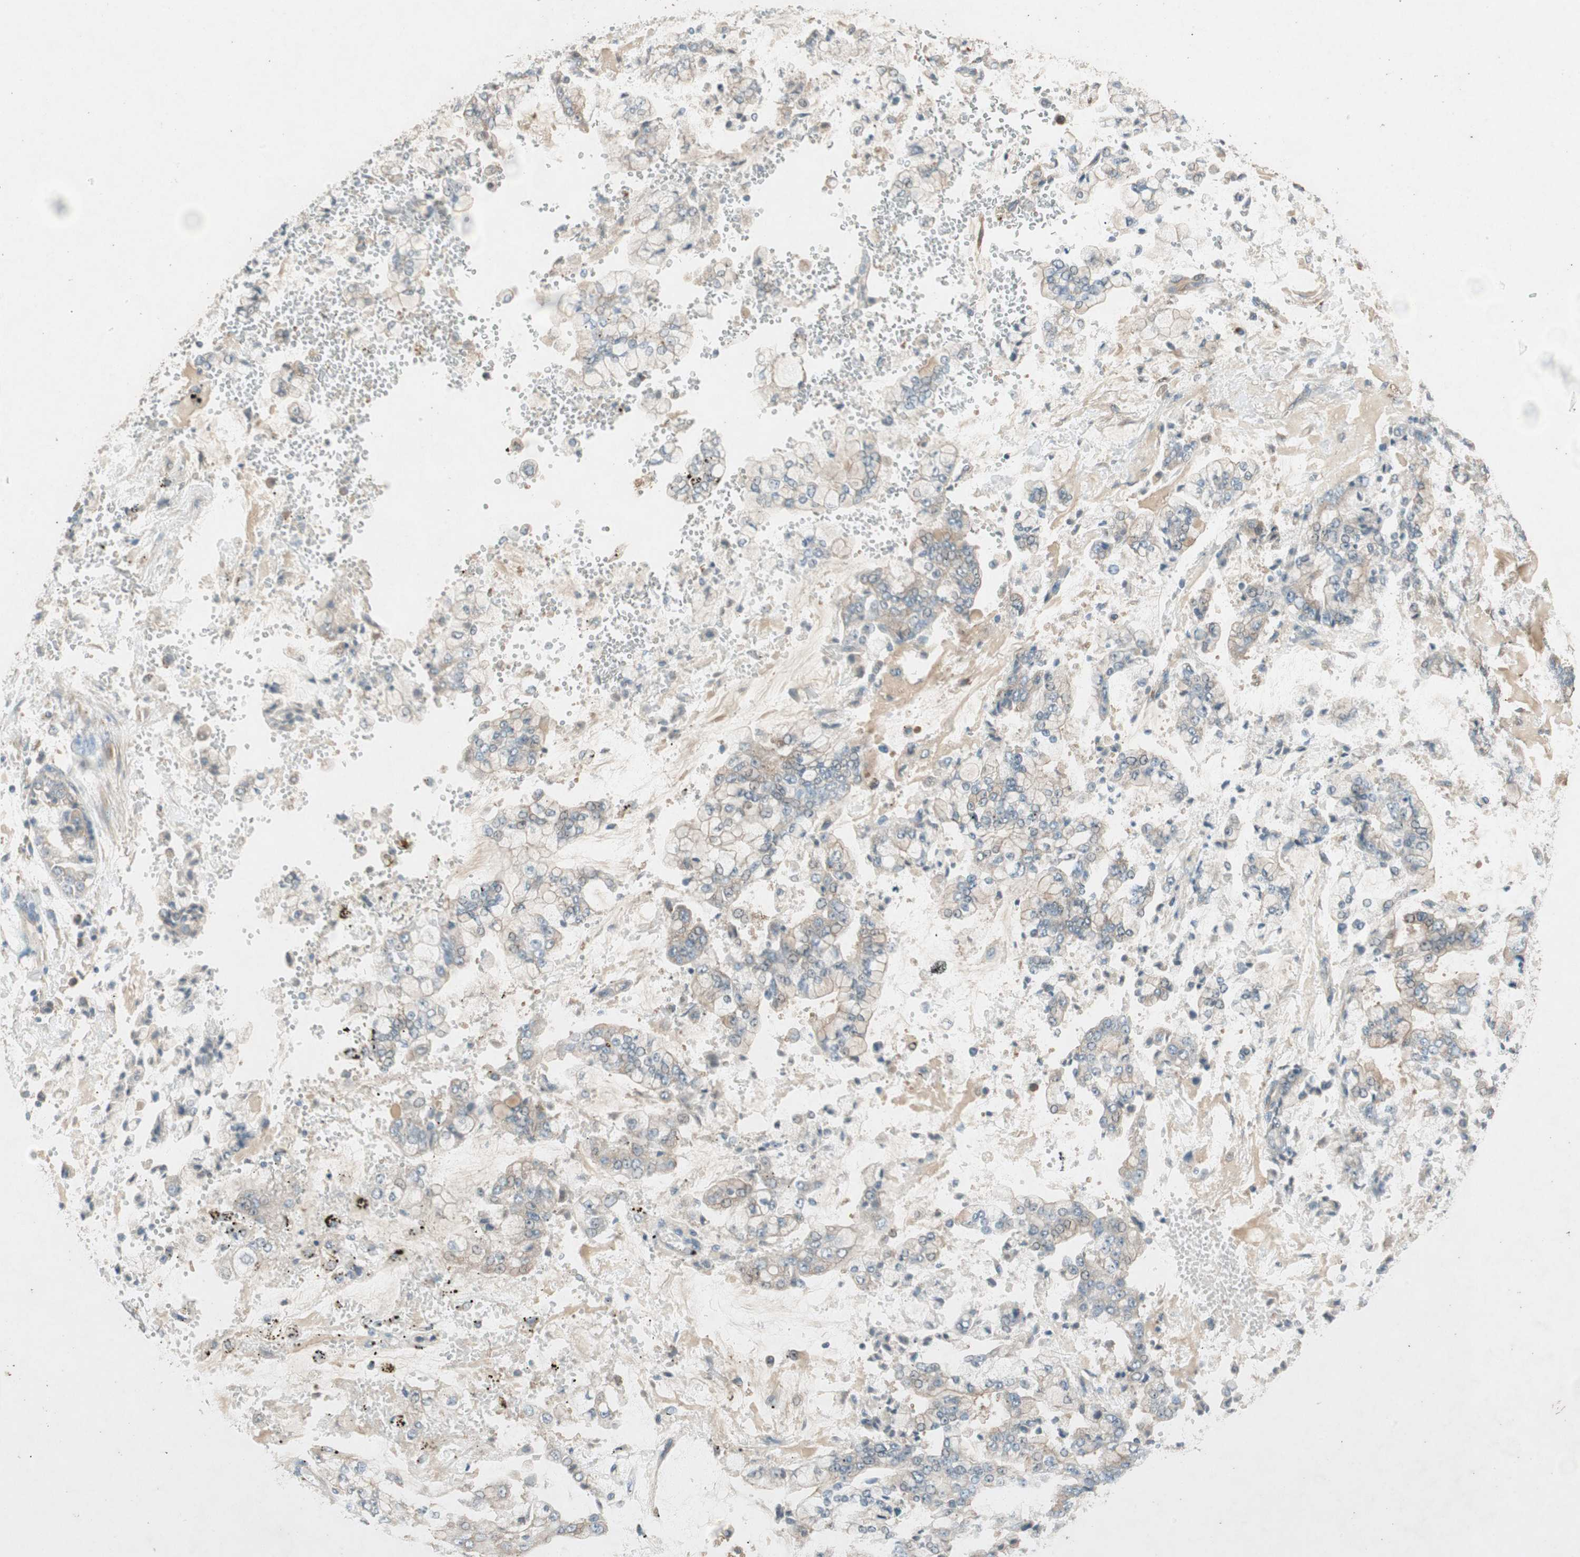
{"staining": {"intensity": "weak", "quantity": "25%-75%", "location": "cytoplasmic/membranous"}, "tissue": "stomach cancer", "cell_type": "Tumor cells", "image_type": "cancer", "snomed": [{"axis": "morphology", "description": "Adenocarcinoma, NOS"}, {"axis": "topography", "description": "Stomach"}], "caption": "DAB immunohistochemical staining of stomach cancer shows weak cytoplasmic/membranous protein positivity in about 25%-75% of tumor cells. (IHC, brightfield microscopy, high magnification).", "gene": "NCLN", "patient": {"sex": "male", "age": 76}}